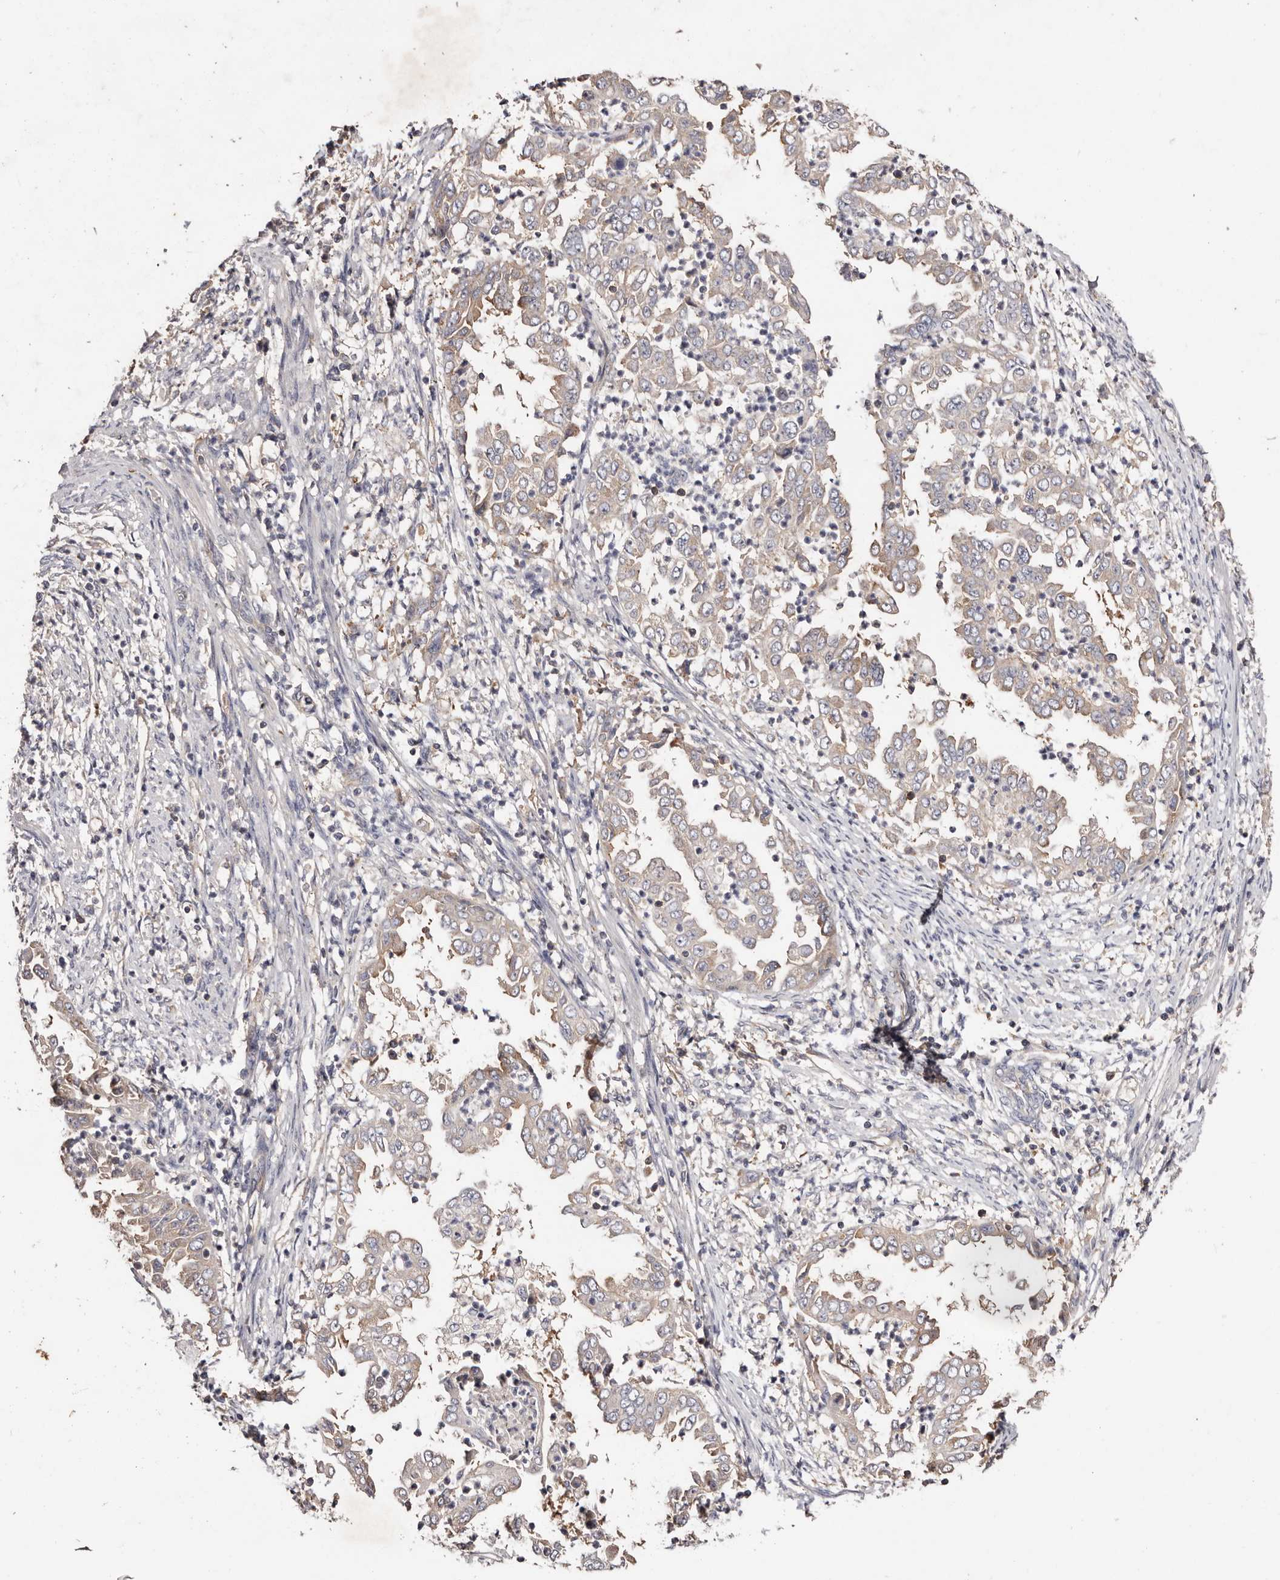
{"staining": {"intensity": "weak", "quantity": ">75%", "location": "cytoplasmic/membranous"}, "tissue": "endometrial cancer", "cell_type": "Tumor cells", "image_type": "cancer", "snomed": [{"axis": "morphology", "description": "Adenocarcinoma, NOS"}, {"axis": "topography", "description": "Endometrium"}], "caption": "Immunohistochemistry (IHC) of endometrial cancer demonstrates low levels of weak cytoplasmic/membranous expression in approximately >75% of tumor cells.", "gene": "LTV1", "patient": {"sex": "female", "age": 85}}